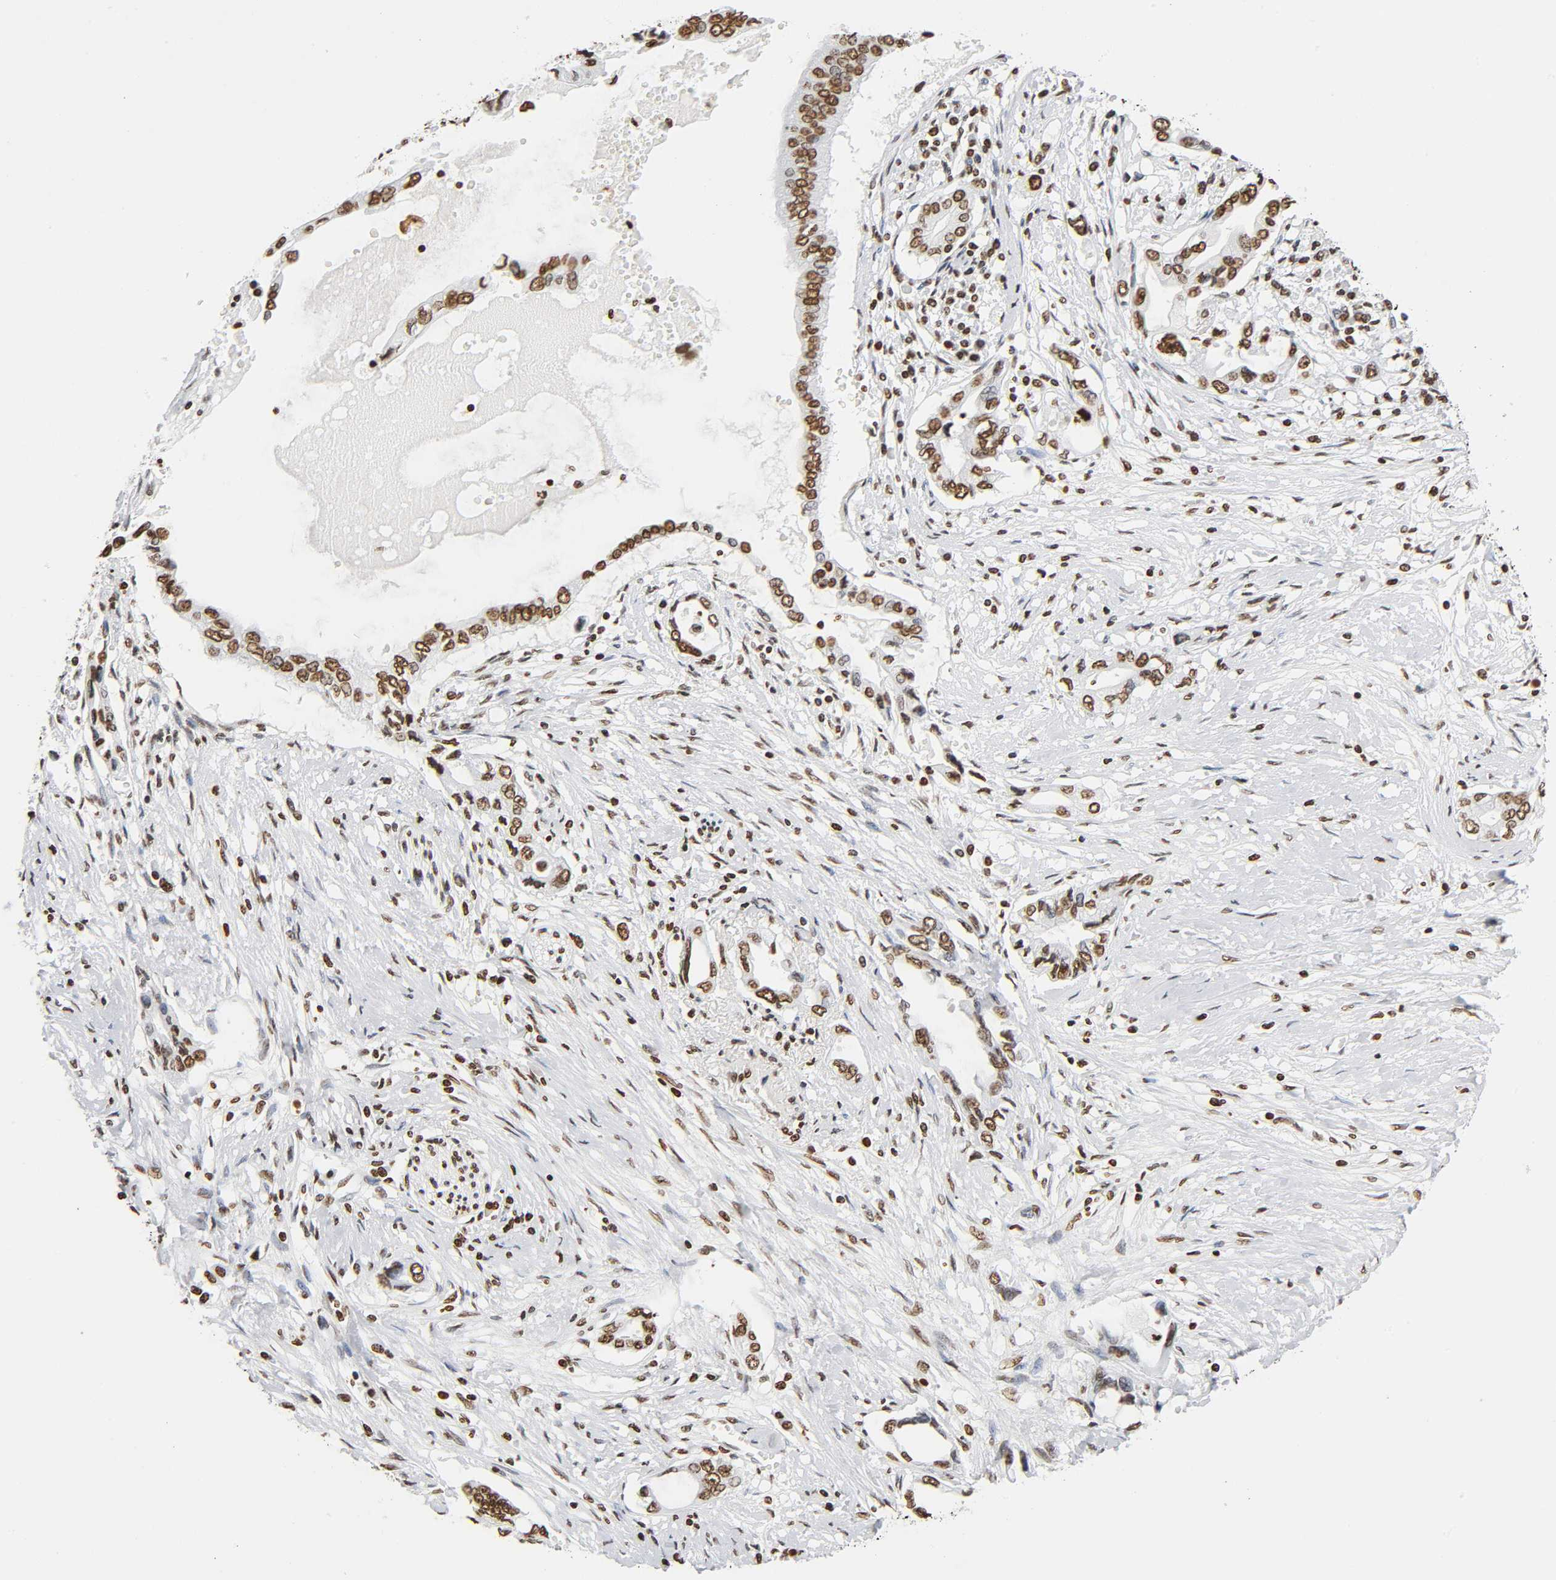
{"staining": {"intensity": "moderate", "quantity": ">75%", "location": "nuclear"}, "tissue": "pancreatic cancer", "cell_type": "Tumor cells", "image_type": "cancer", "snomed": [{"axis": "morphology", "description": "Adenocarcinoma, NOS"}, {"axis": "topography", "description": "Pancreas"}], "caption": "A brown stain highlights moderate nuclear staining of a protein in pancreatic cancer (adenocarcinoma) tumor cells. (DAB (3,3'-diaminobenzidine) IHC, brown staining for protein, blue staining for nuclei).", "gene": "HOXA6", "patient": {"sex": "female", "age": 57}}